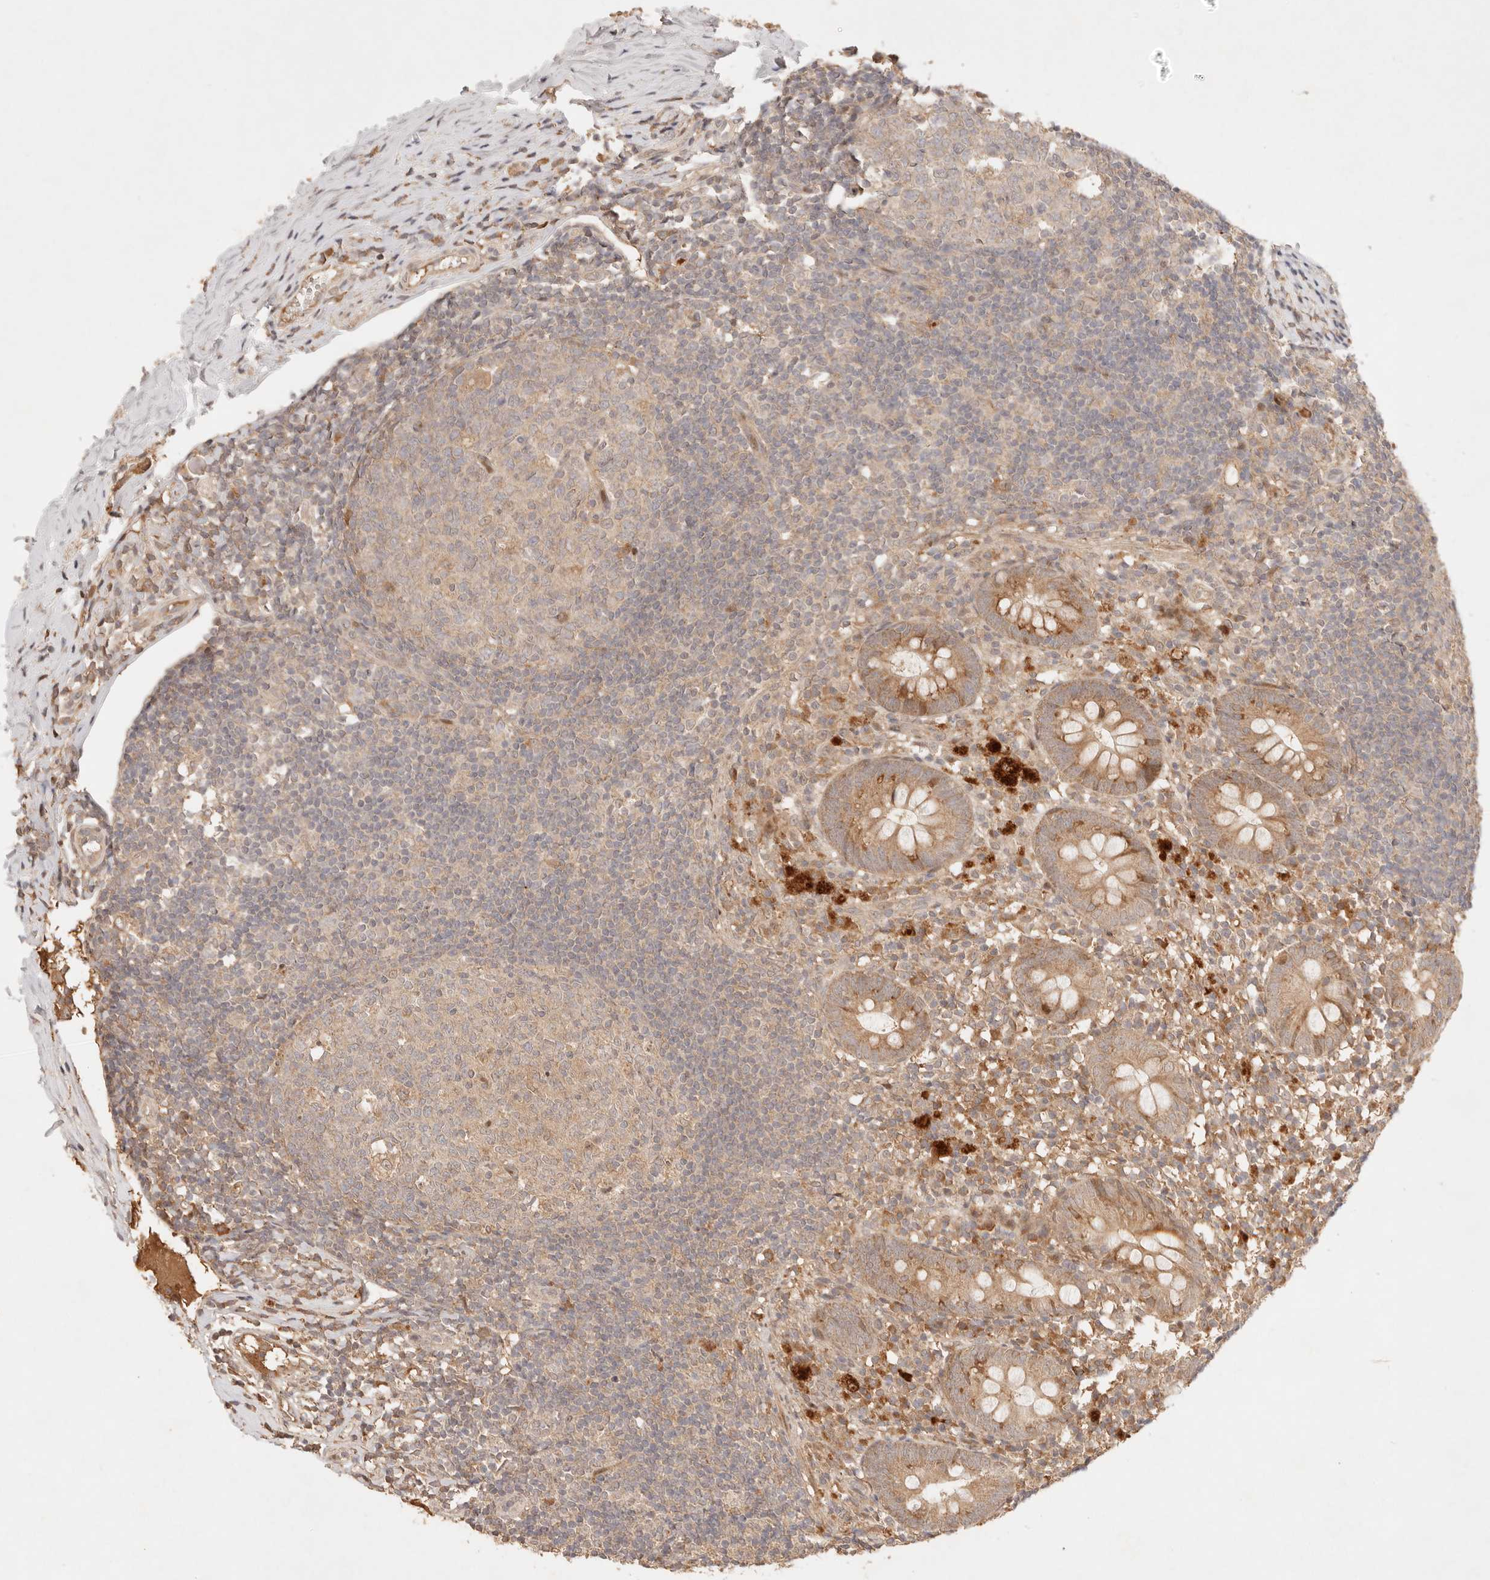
{"staining": {"intensity": "moderate", "quantity": ">75%", "location": "cytoplasmic/membranous"}, "tissue": "appendix", "cell_type": "Glandular cells", "image_type": "normal", "snomed": [{"axis": "morphology", "description": "Normal tissue, NOS"}, {"axis": "topography", "description": "Appendix"}], "caption": "Appendix stained for a protein (brown) reveals moderate cytoplasmic/membranous positive staining in approximately >75% of glandular cells.", "gene": "PHLDA3", "patient": {"sex": "female", "age": 20}}